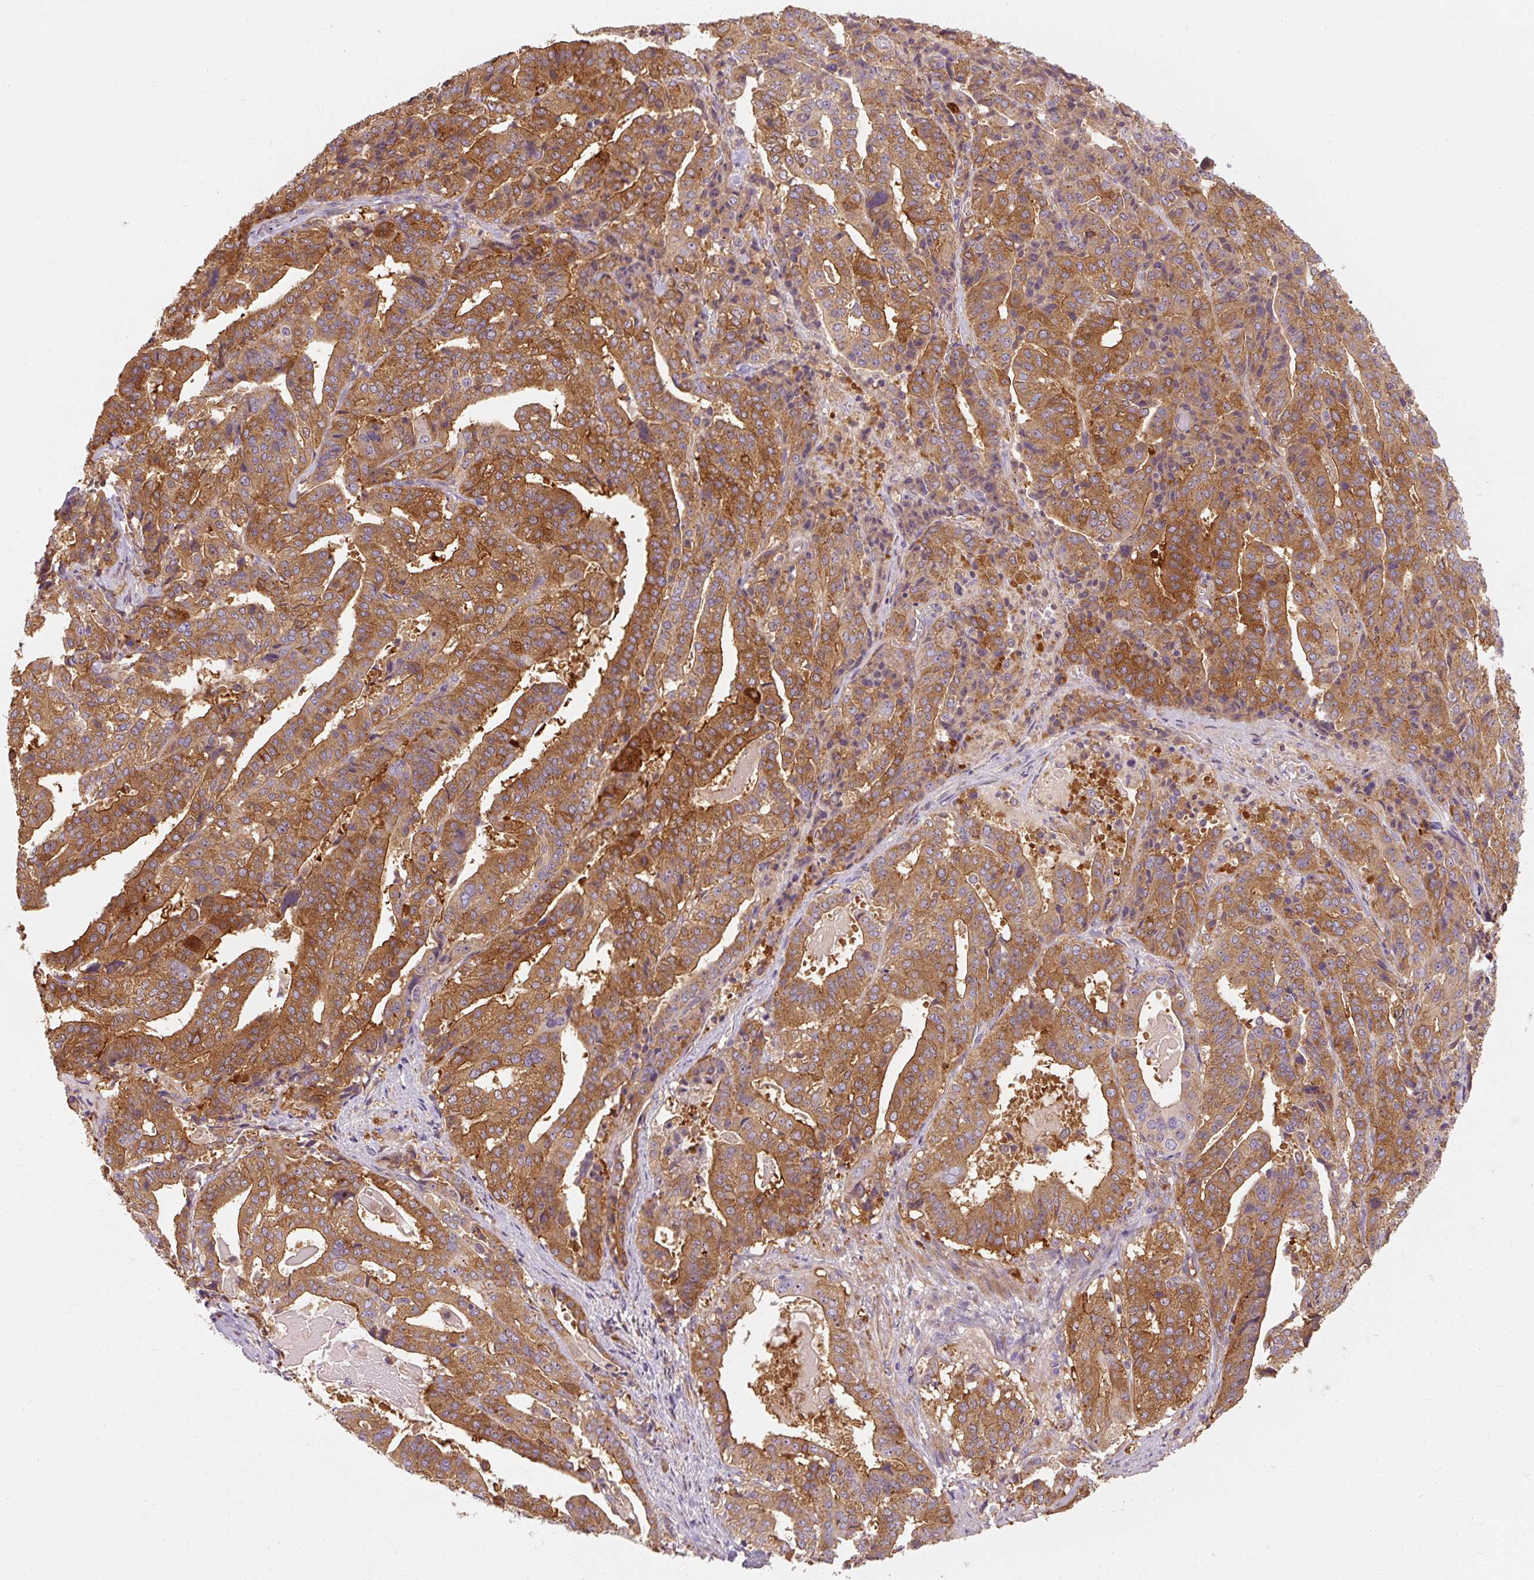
{"staining": {"intensity": "strong", "quantity": ">75%", "location": "cytoplasmic/membranous"}, "tissue": "stomach cancer", "cell_type": "Tumor cells", "image_type": "cancer", "snomed": [{"axis": "morphology", "description": "Adenocarcinoma, NOS"}, {"axis": "topography", "description": "Stomach"}], "caption": "IHC of stomach cancer (adenocarcinoma) shows high levels of strong cytoplasmic/membranous staining in approximately >75% of tumor cells.", "gene": "TBC1D4", "patient": {"sex": "male", "age": 48}}